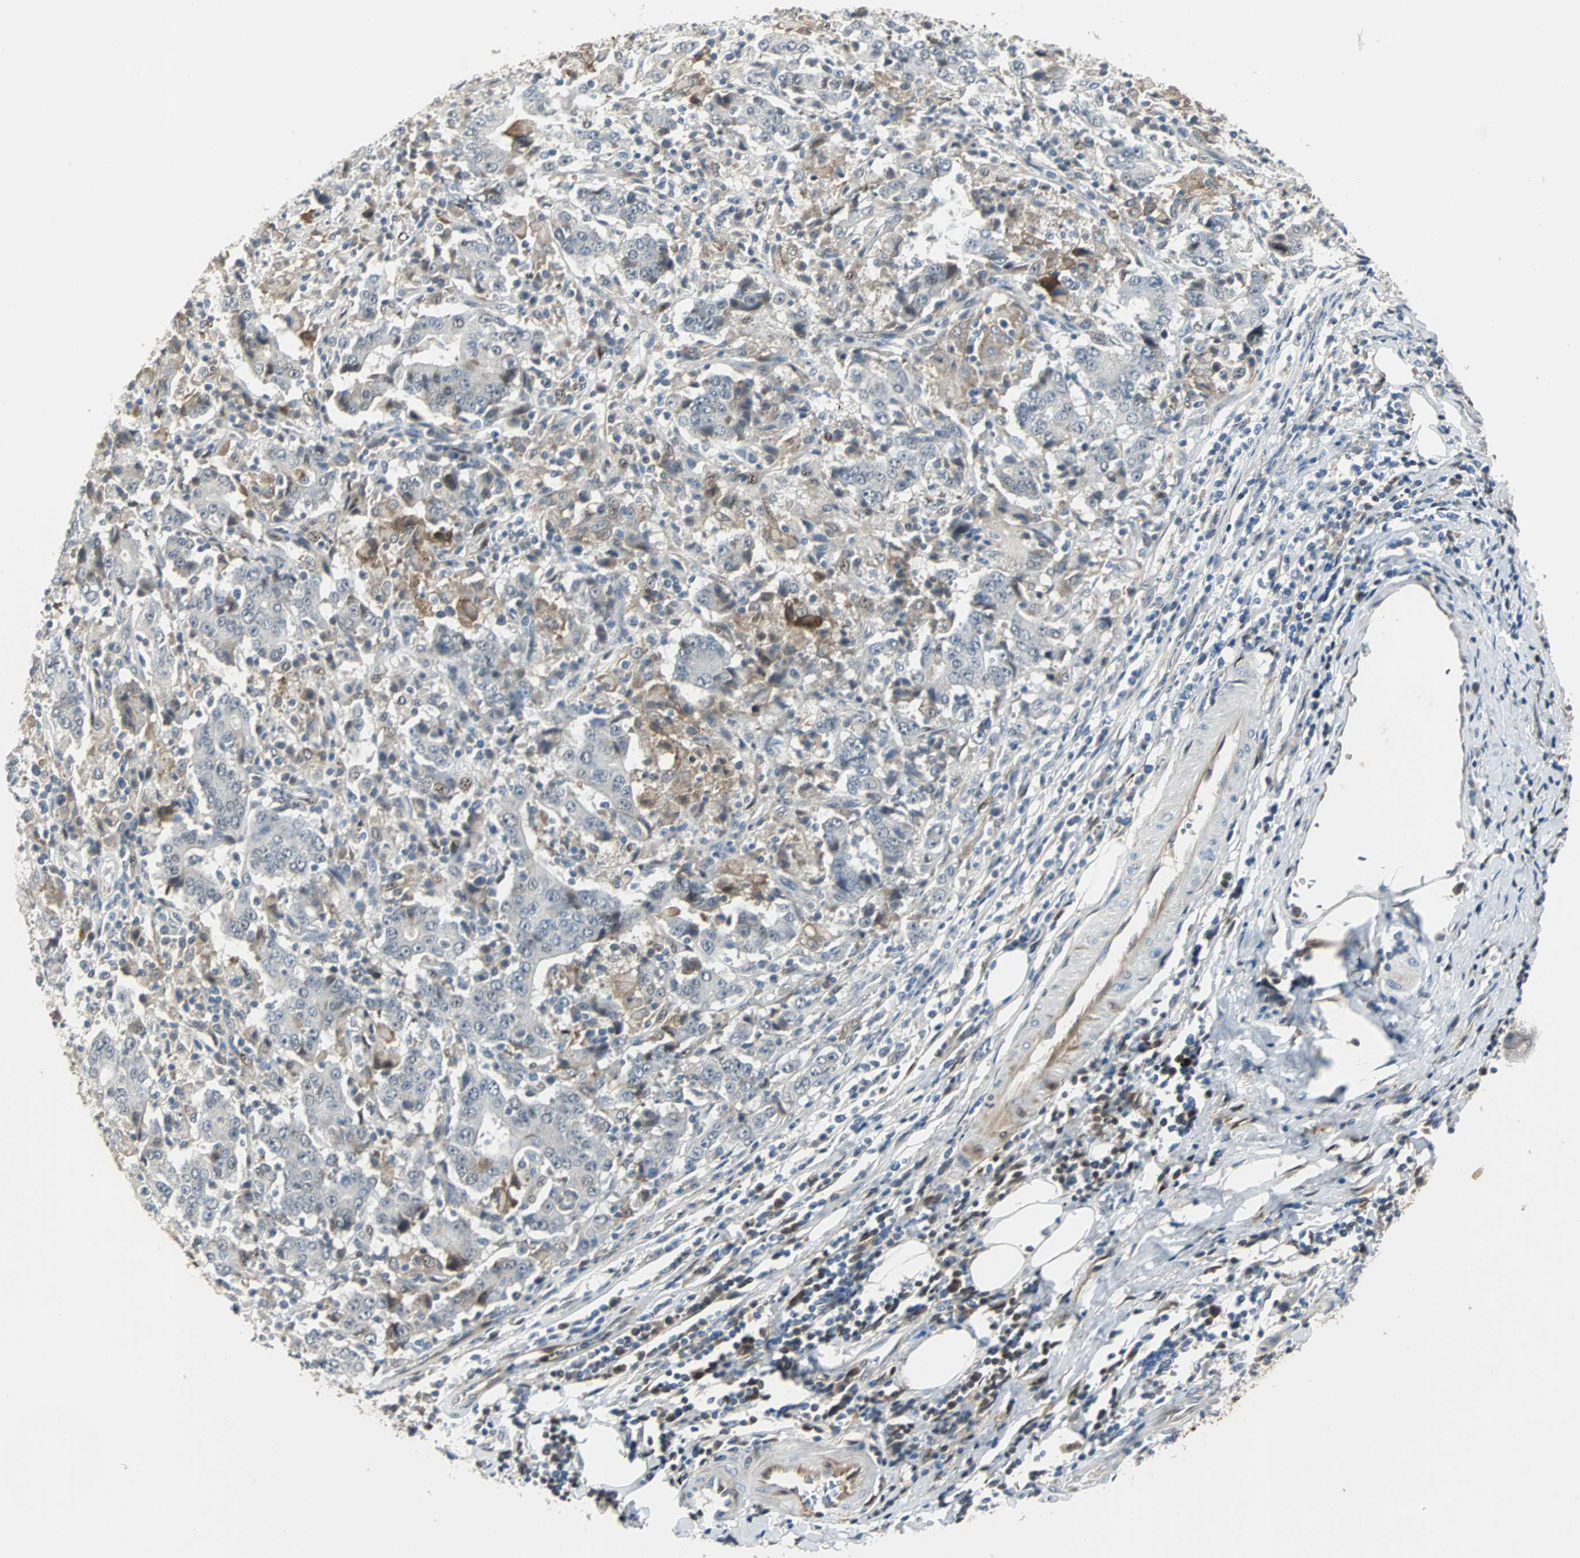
{"staining": {"intensity": "weak", "quantity": "<25%", "location": "cytoplasmic/membranous"}, "tissue": "stomach cancer", "cell_type": "Tumor cells", "image_type": "cancer", "snomed": [{"axis": "morphology", "description": "Normal tissue, NOS"}, {"axis": "morphology", "description": "Adenocarcinoma, NOS"}, {"axis": "topography", "description": "Stomach, upper"}, {"axis": "topography", "description": "Stomach"}], "caption": "Immunohistochemistry image of neoplastic tissue: adenocarcinoma (stomach) stained with DAB (3,3'-diaminobenzidine) displays no significant protein positivity in tumor cells.", "gene": "FHL2", "patient": {"sex": "male", "age": 59}}